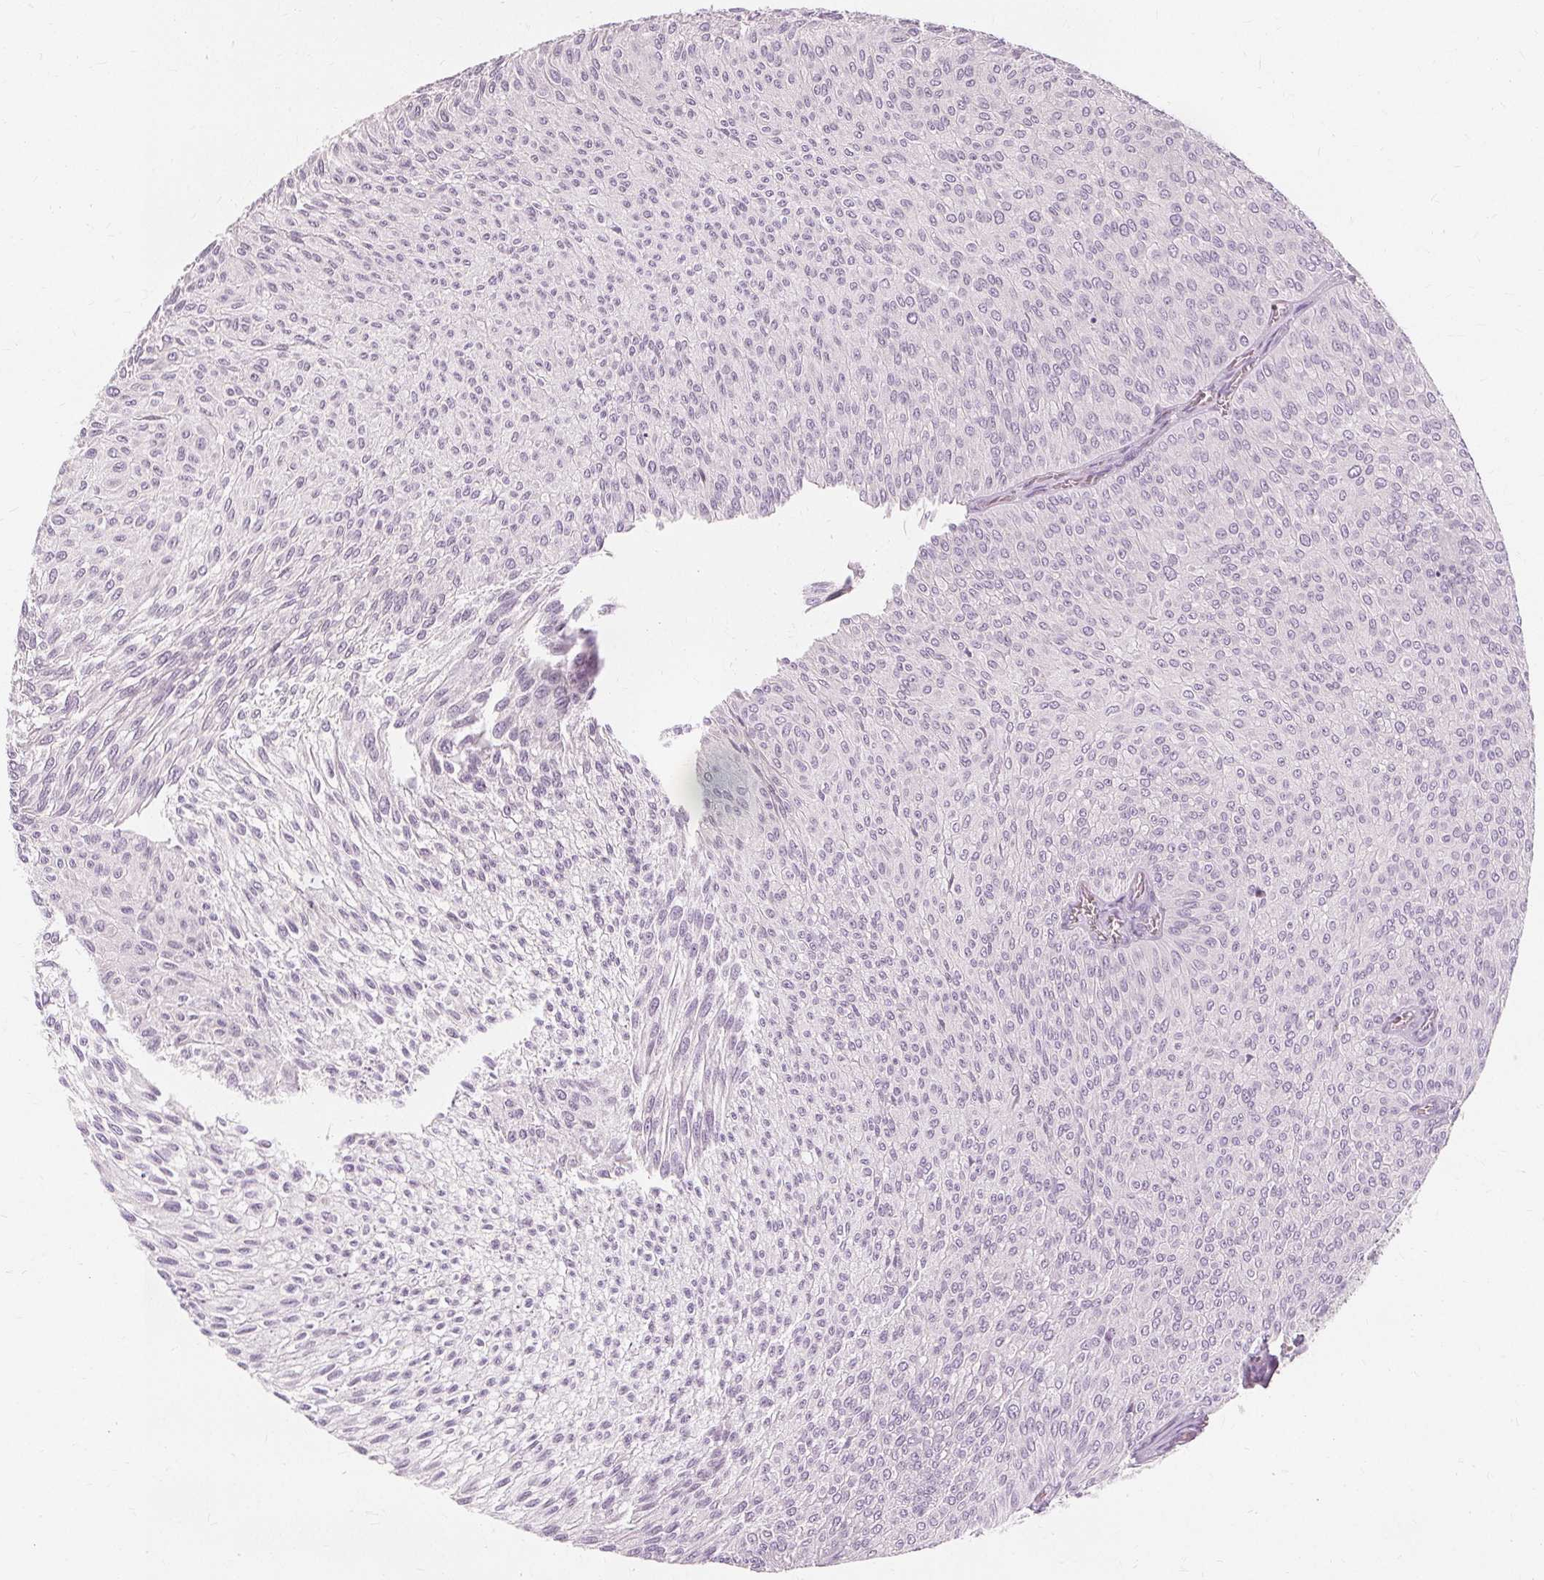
{"staining": {"intensity": "negative", "quantity": "none", "location": "none"}, "tissue": "urothelial cancer", "cell_type": "Tumor cells", "image_type": "cancer", "snomed": [{"axis": "morphology", "description": "Urothelial carcinoma, Low grade"}, {"axis": "topography", "description": "Urinary bladder"}], "caption": "IHC micrograph of neoplastic tissue: human urothelial cancer stained with DAB (3,3'-diaminobenzidine) demonstrates no significant protein expression in tumor cells. (DAB immunohistochemistry (IHC), high magnification).", "gene": "MUC12", "patient": {"sex": "male", "age": 91}}